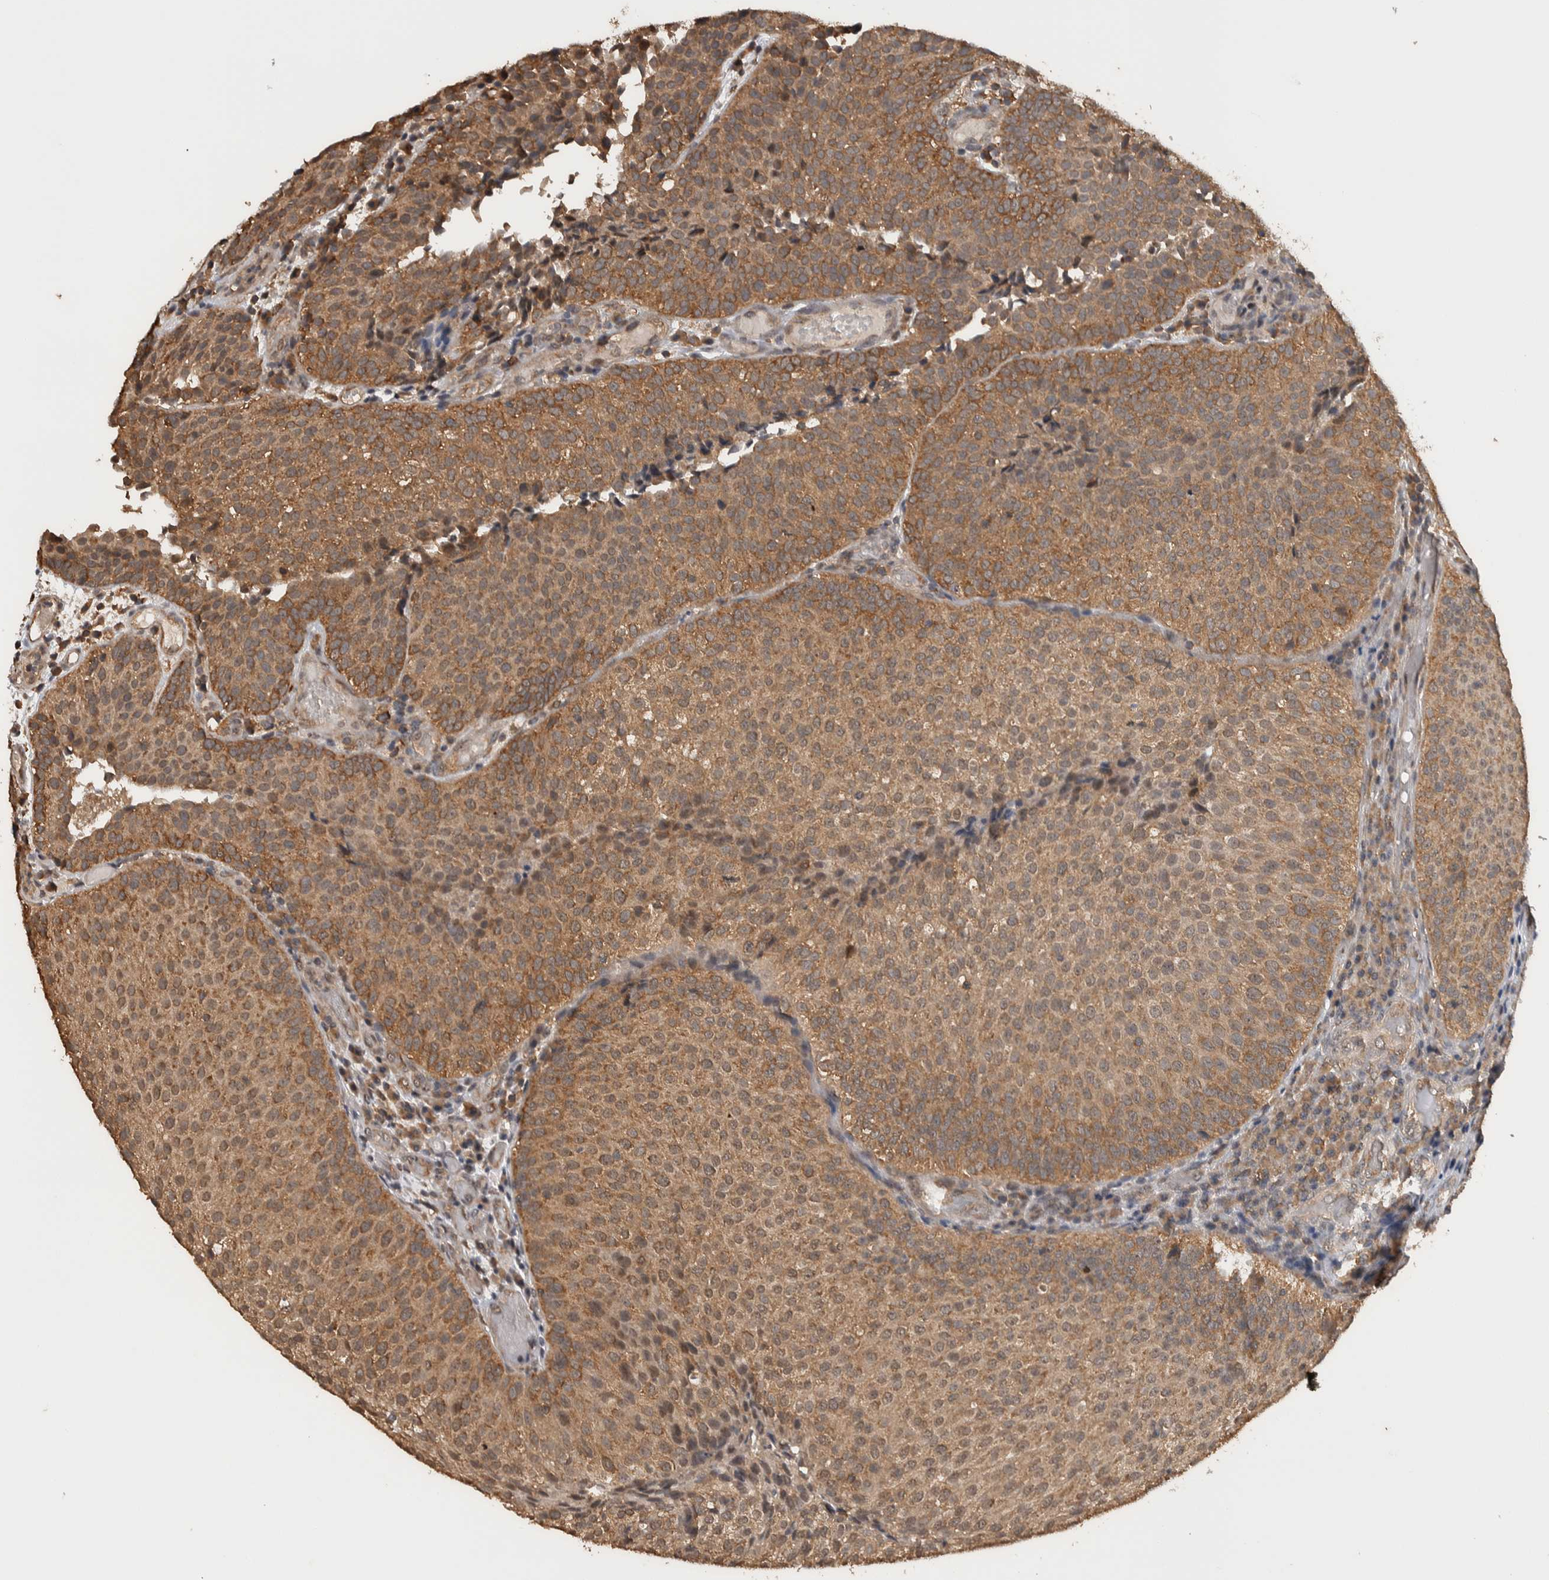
{"staining": {"intensity": "moderate", "quantity": ">75%", "location": "cytoplasmic/membranous"}, "tissue": "urothelial cancer", "cell_type": "Tumor cells", "image_type": "cancer", "snomed": [{"axis": "morphology", "description": "Urothelial carcinoma, Low grade"}, {"axis": "topography", "description": "Urinary bladder"}], "caption": "Protein staining of urothelial carcinoma (low-grade) tissue demonstrates moderate cytoplasmic/membranous staining in about >75% of tumor cells. The staining was performed using DAB, with brown indicating positive protein expression. Nuclei are stained blue with hematoxylin.", "gene": "DVL2", "patient": {"sex": "male", "age": 86}}